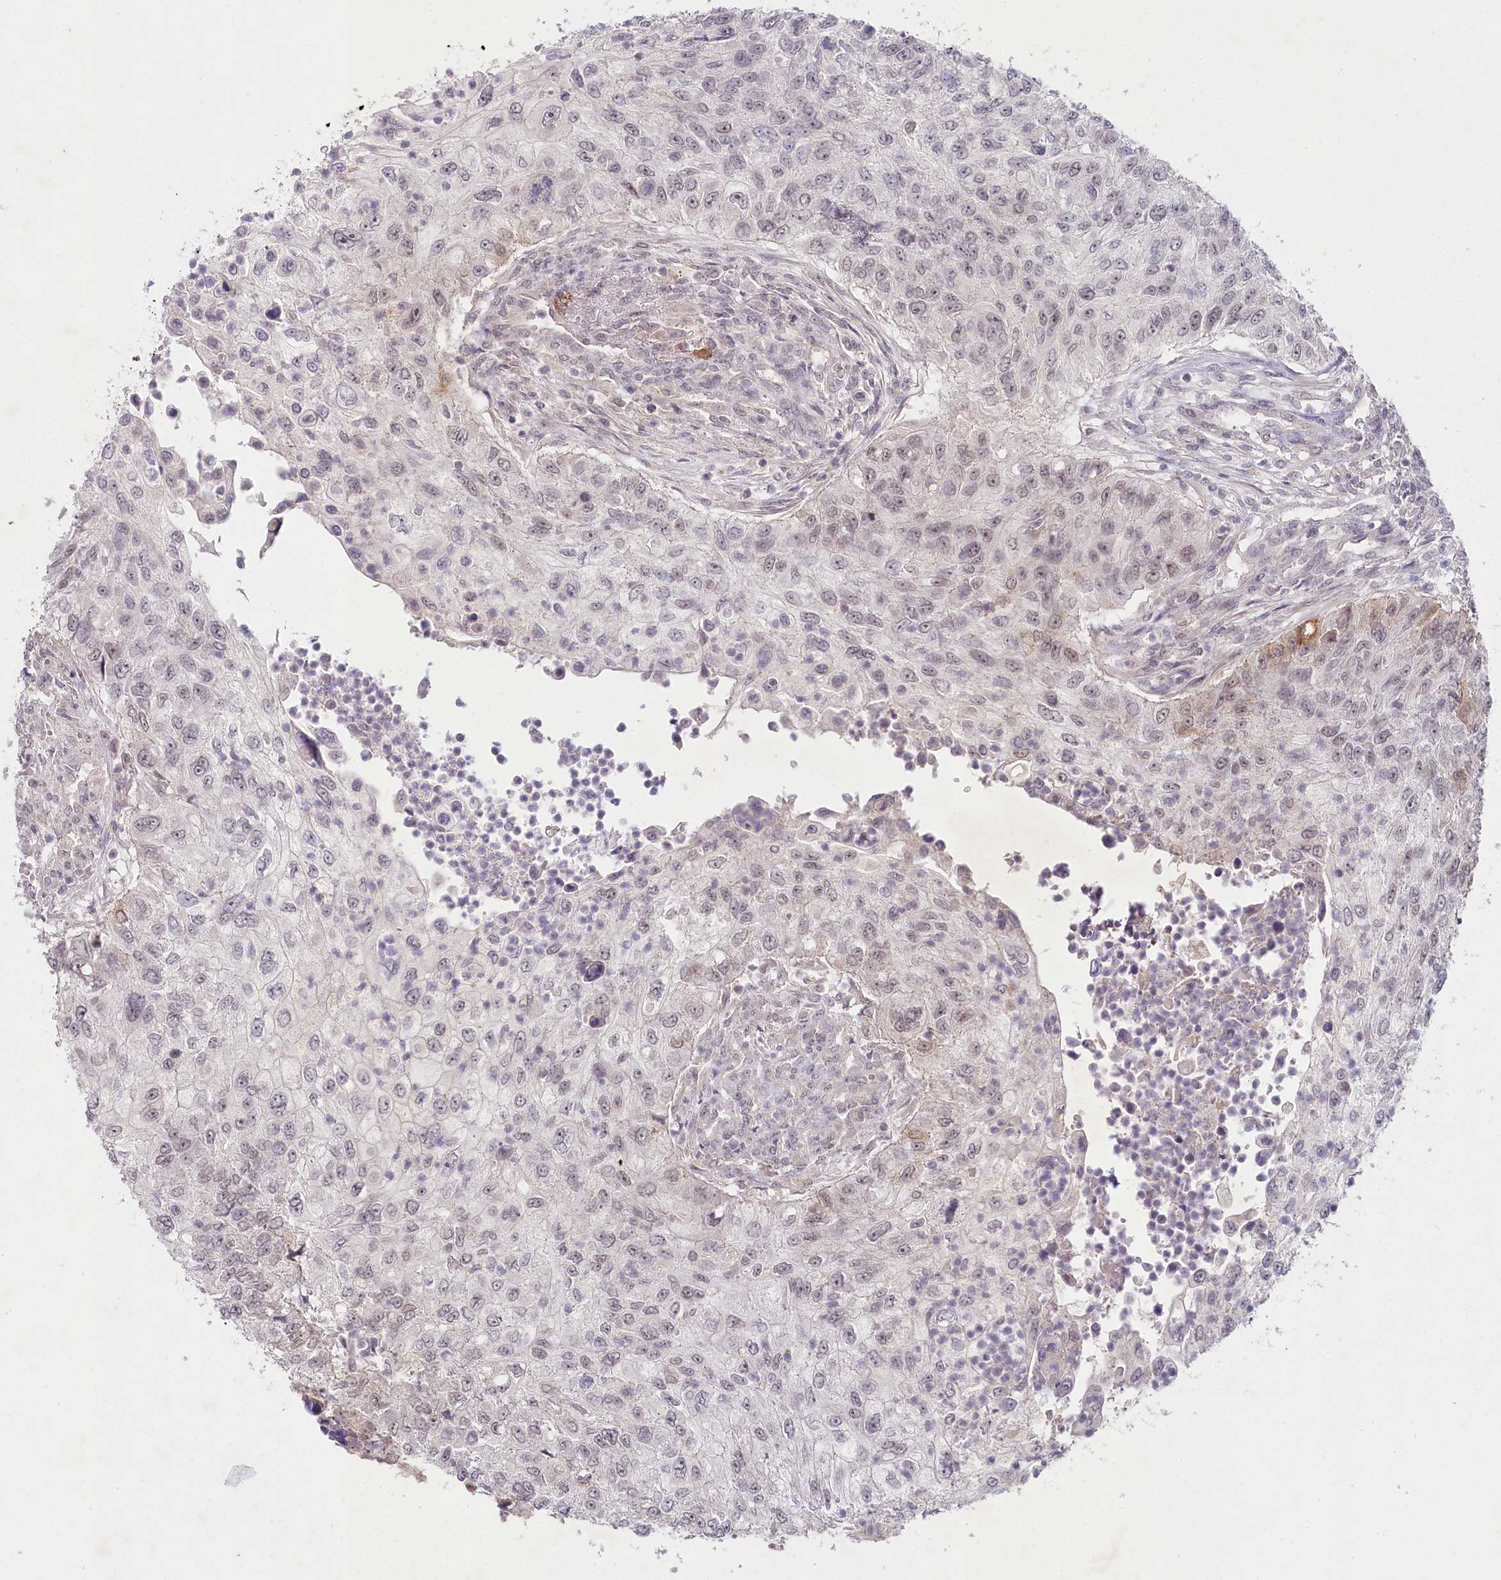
{"staining": {"intensity": "weak", "quantity": "<25%", "location": "nuclear"}, "tissue": "urothelial cancer", "cell_type": "Tumor cells", "image_type": "cancer", "snomed": [{"axis": "morphology", "description": "Urothelial carcinoma, High grade"}, {"axis": "topography", "description": "Urinary bladder"}], "caption": "A photomicrograph of high-grade urothelial carcinoma stained for a protein shows no brown staining in tumor cells.", "gene": "AMTN", "patient": {"sex": "female", "age": 60}}